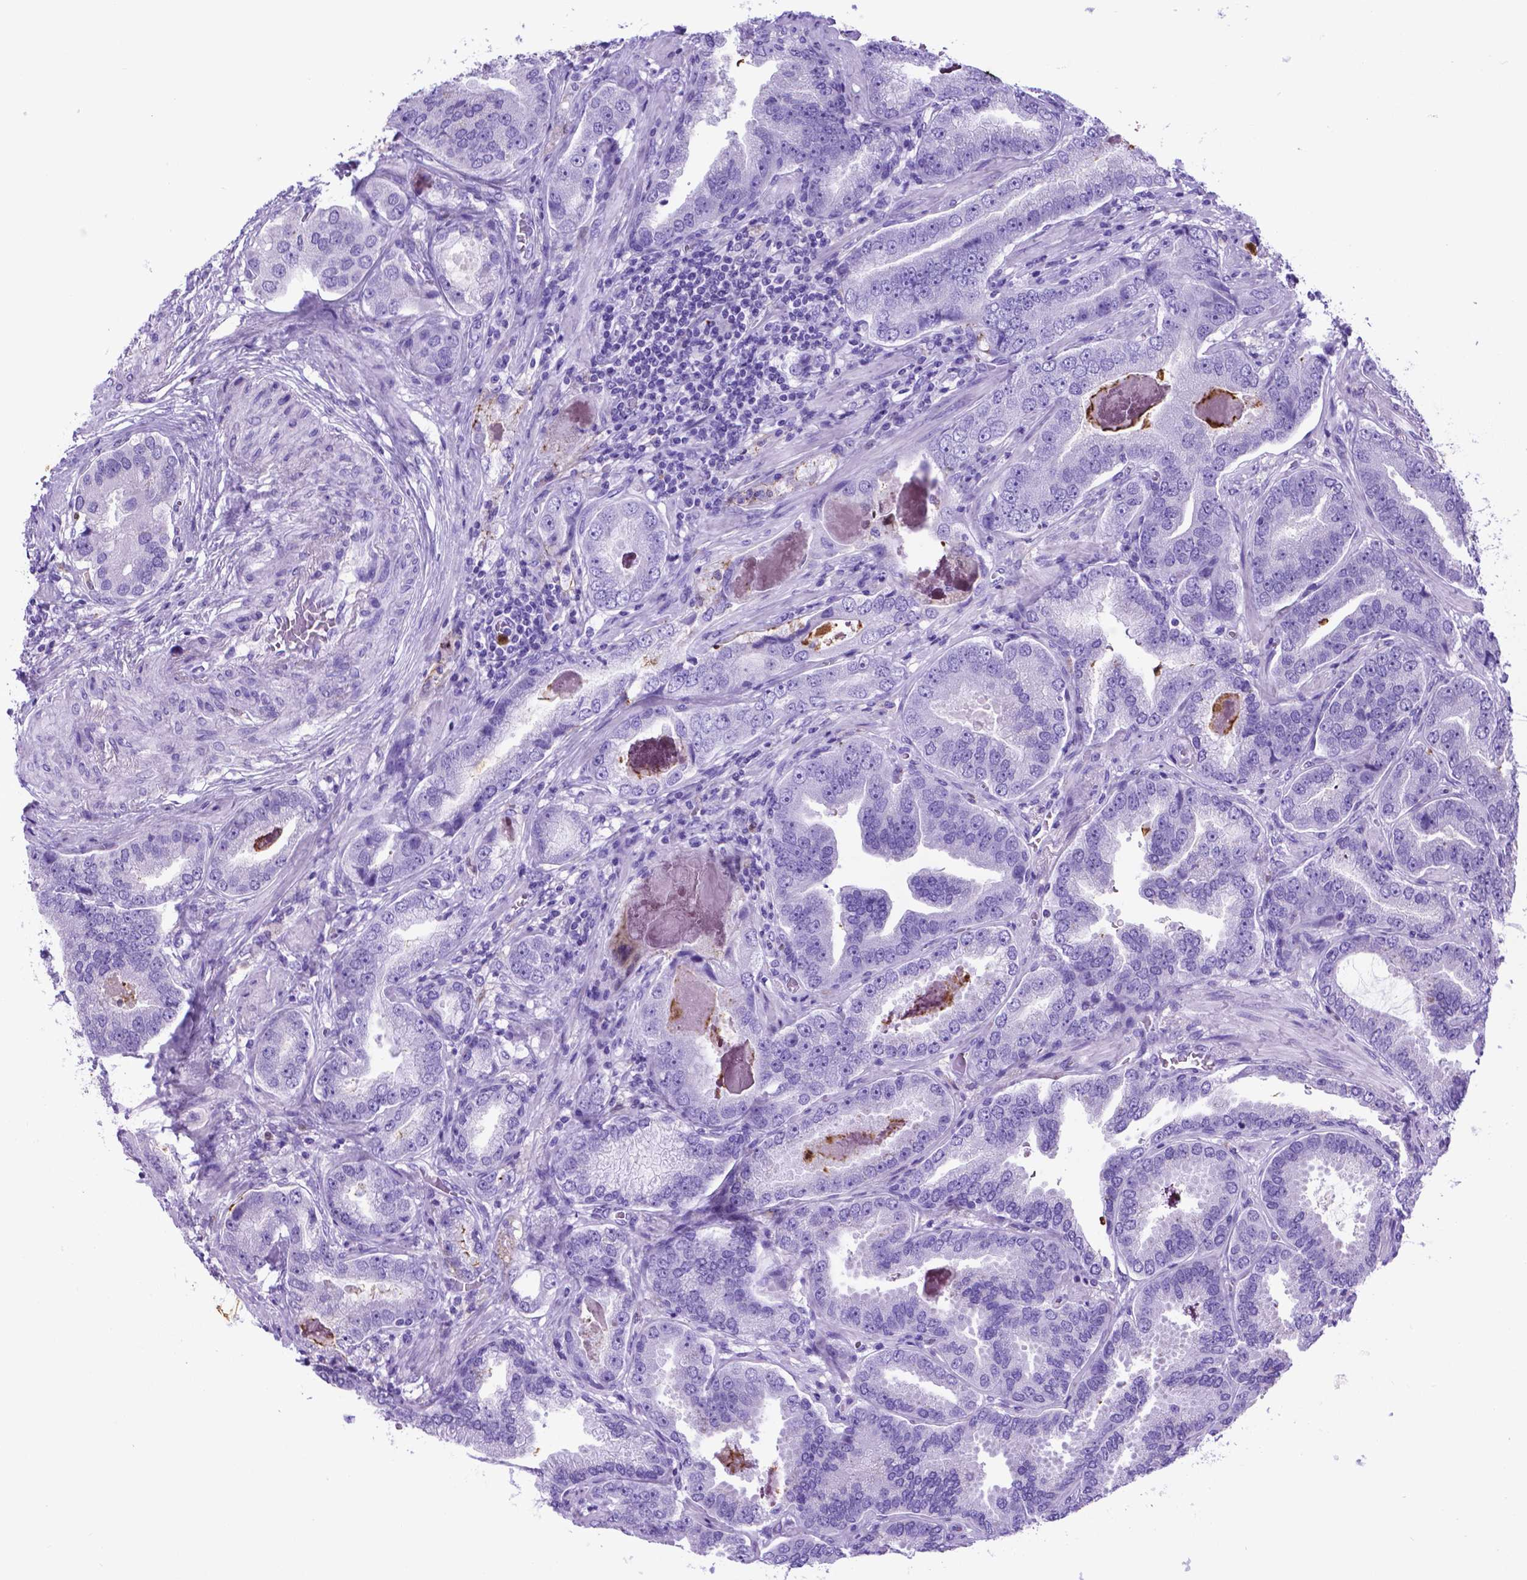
{"staining": {"intensity": "negative", "quantity": "none", "location": "none"}, "tissue": "prostate cancer", "cell_type": "Tumor cells", "image_type": "cancer", "snomed": [{"axis": "morphology", "description": "Adenocarcinoma, NOS"}, {"axis": "topography", "description": "Prostate"}], "caption": "Prostate adenocarcinoma was stained to show a protein in brown. There is no significant positivity in tumor cells. The staining is performed using DAB (3,3'-diaminobenzidine) brown chromogen with nuclei counter-stained in using hematoxylin.", "gene": "LZTR1", "patient": {"sex": "male", "age": 64}}